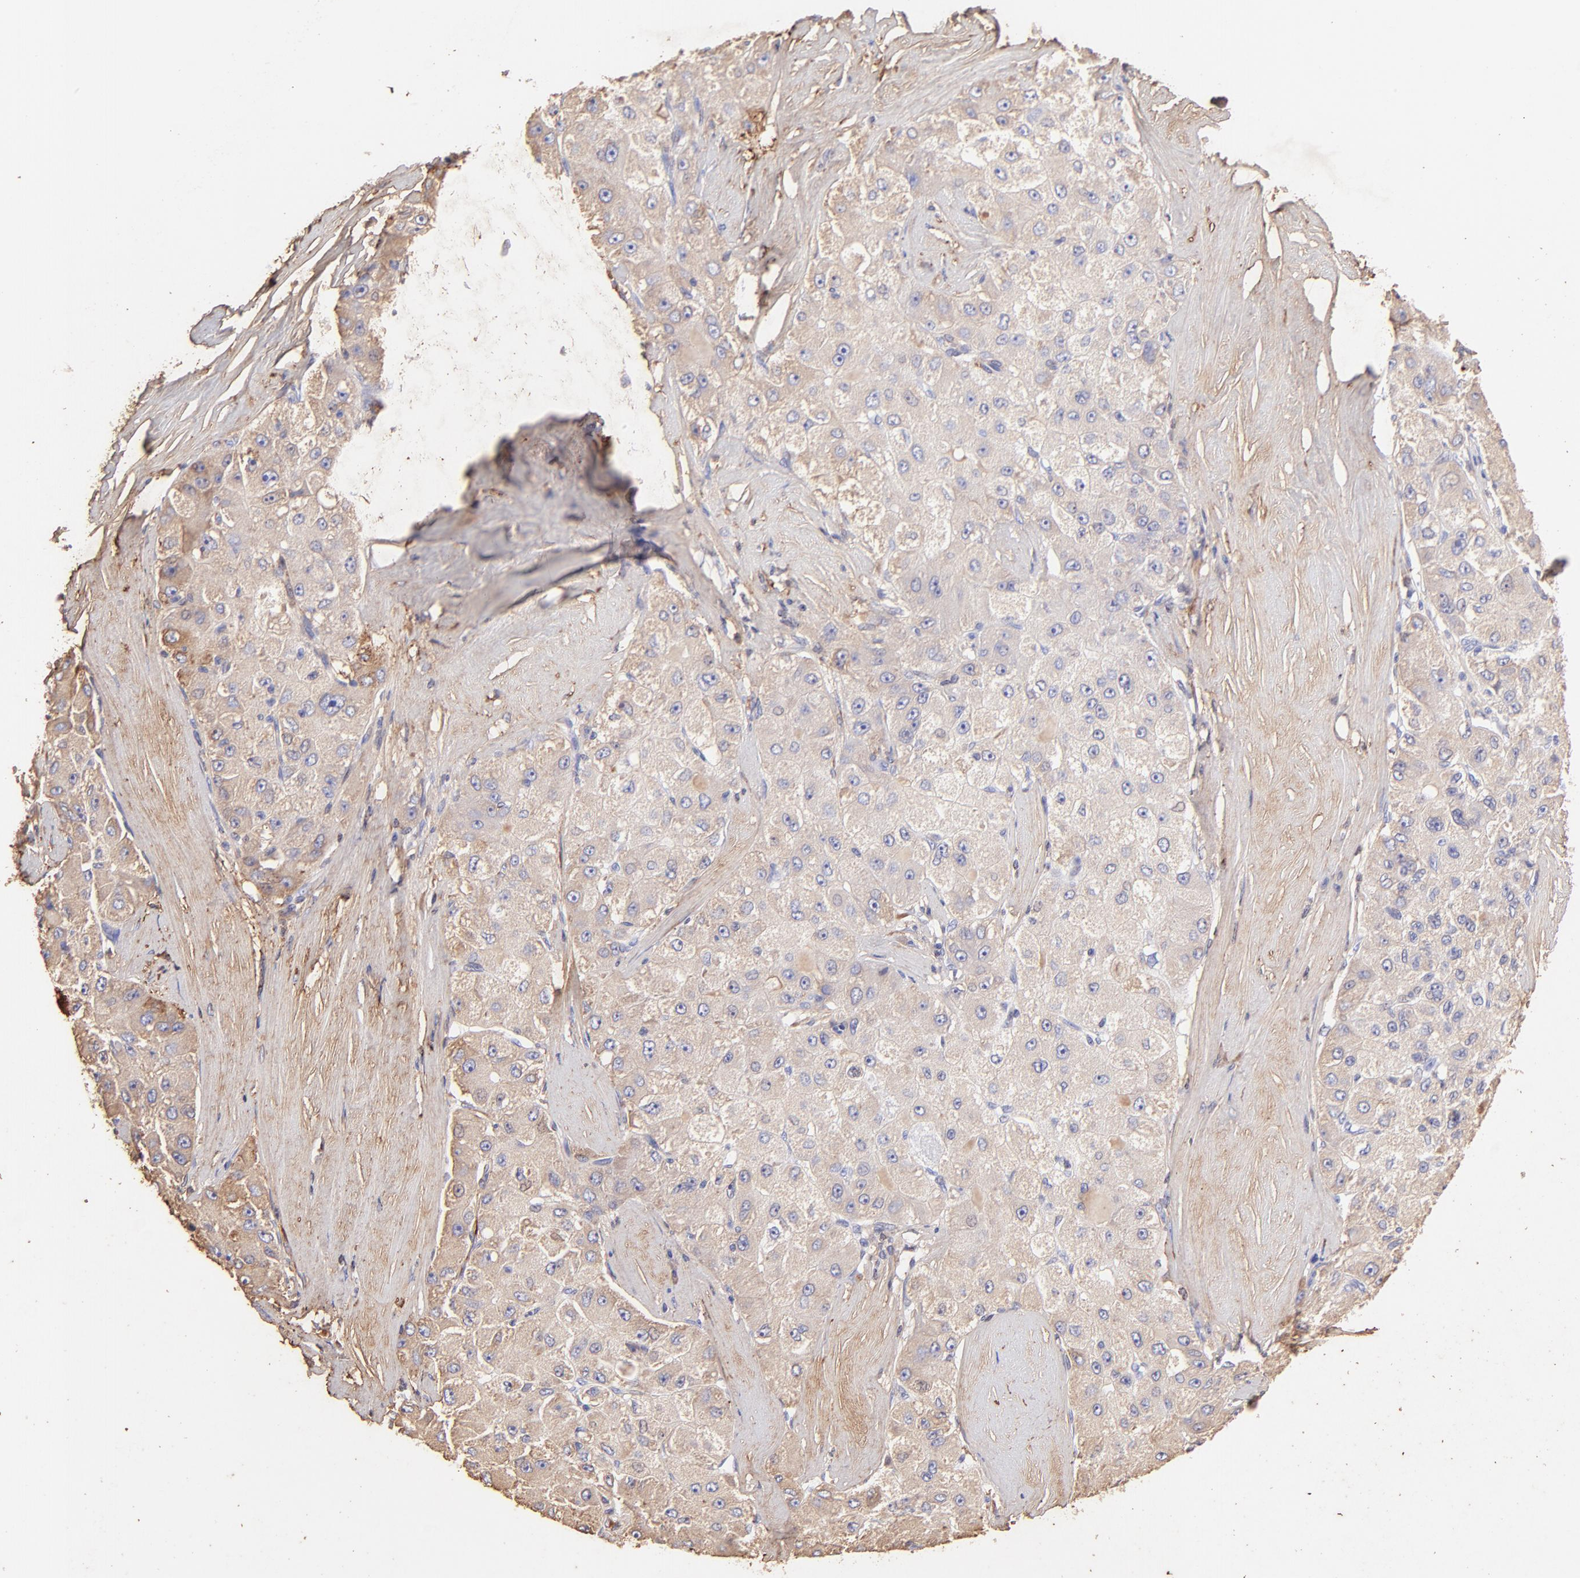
{"staining": {"intensity": "weak", "quantity": "25%-75%", "location": "cytoplasmic/membranous"}, "tissue": "liver cancer", "cell_type": "Tumor cells", "image_type": "cancer", "snomed": [{"axis": "morphology", "description": "Carcinoma, Hepatocellular, NOS"}, {"axis": "topography", "description": "Liver"}], "caption": "Liver cancer (hepatocellular carcinoma) stained with a brown dye shows weak cytoplasmic/membranous positive staining in about 25%-75% of tumor cells.", "gene": "BGN", "patient": {"sex": "male", "age": 80}}